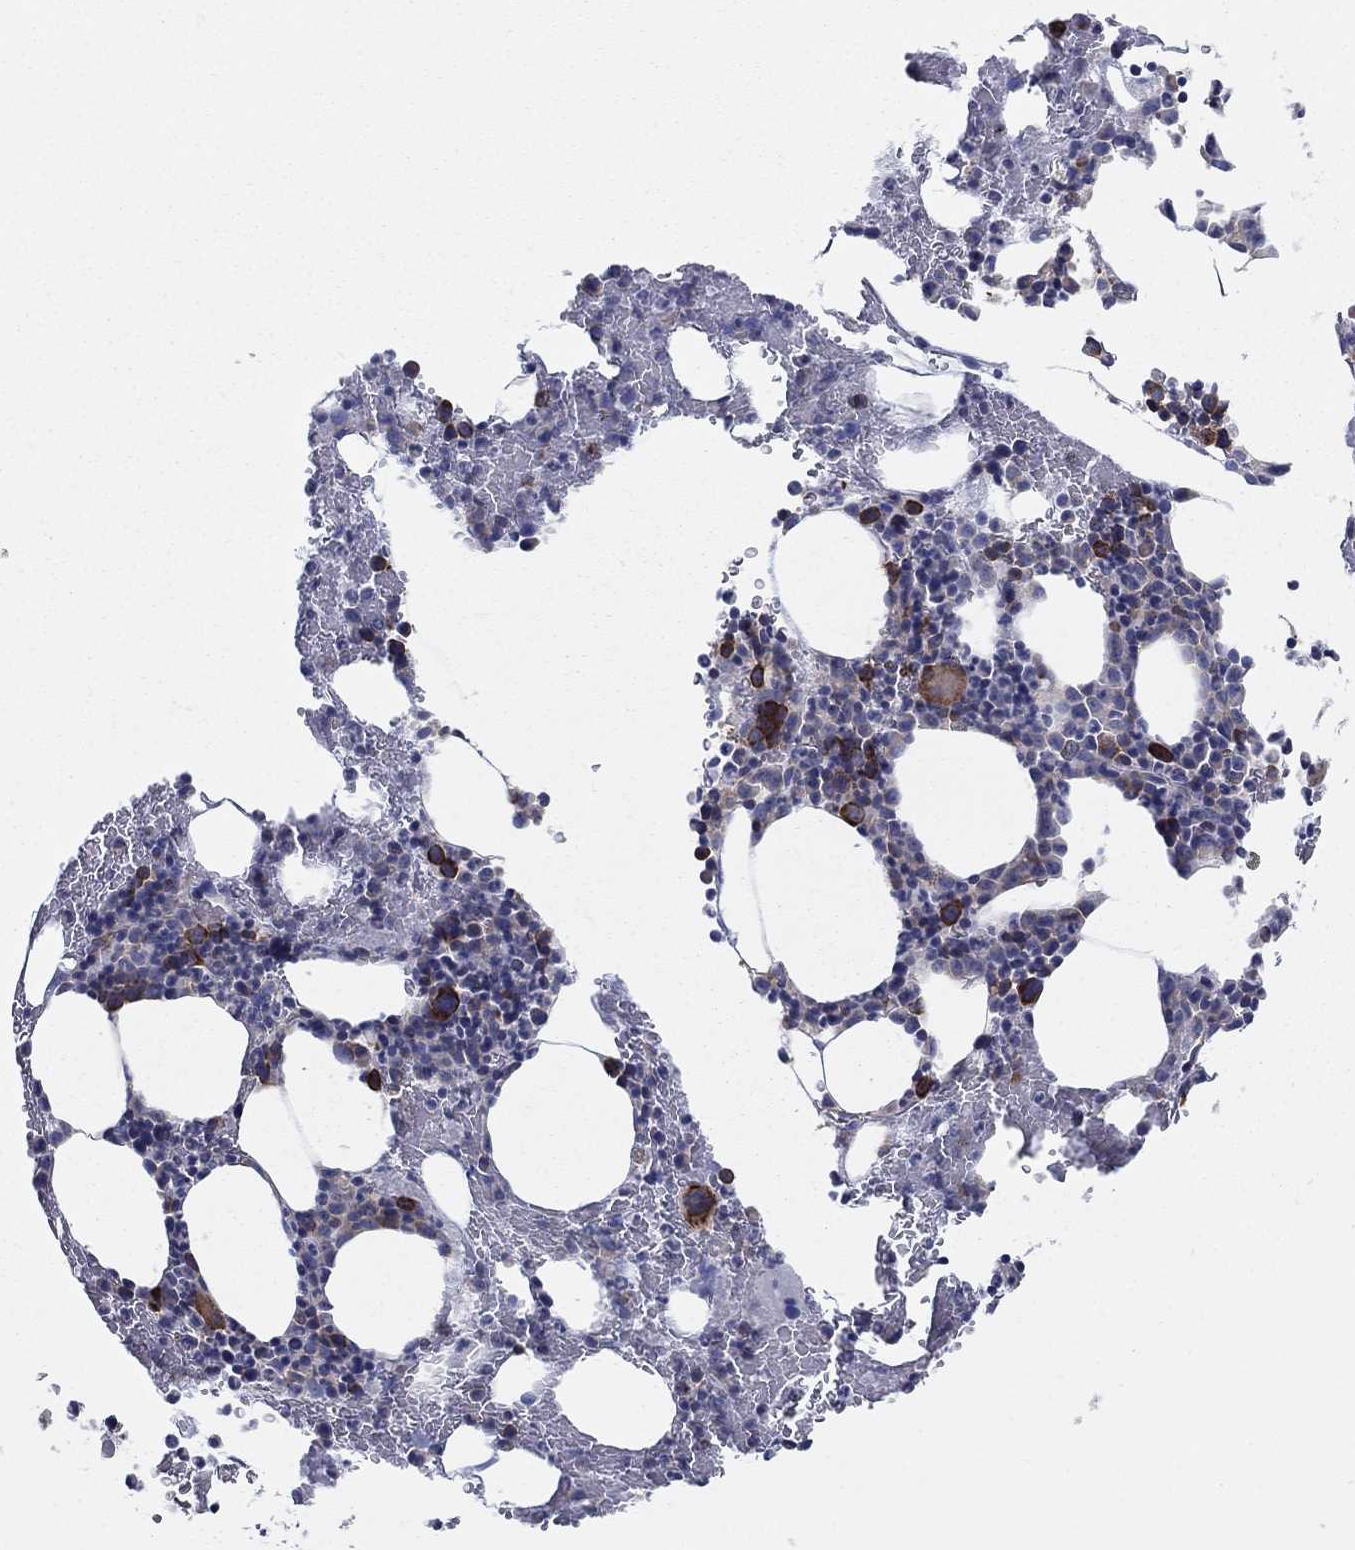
{"staining": {"intensity": "strong", "quantity": "<25%", "location": "cytoplasmic/membranous"}, "tissue": "bone marrow", "cell_type": "Hematopoietic cells", "image_type": "normal", "snomed": [{"axis": "morphology", "description": "Normal tissue, NOS"}, {"axis": "topography", "description": "Bone marrow"}], "caption": "An image of bone marrow stained for a protein shows strong cytoplasmic/membranous brown staining in hematopoietic cells. The staining was performed using DAB, with brown indicating positive protein expression. Nuclei are stained blue with hematoxylin.", "gene": "TMEM59", "patient": {"sex": "male", "age": 83}}